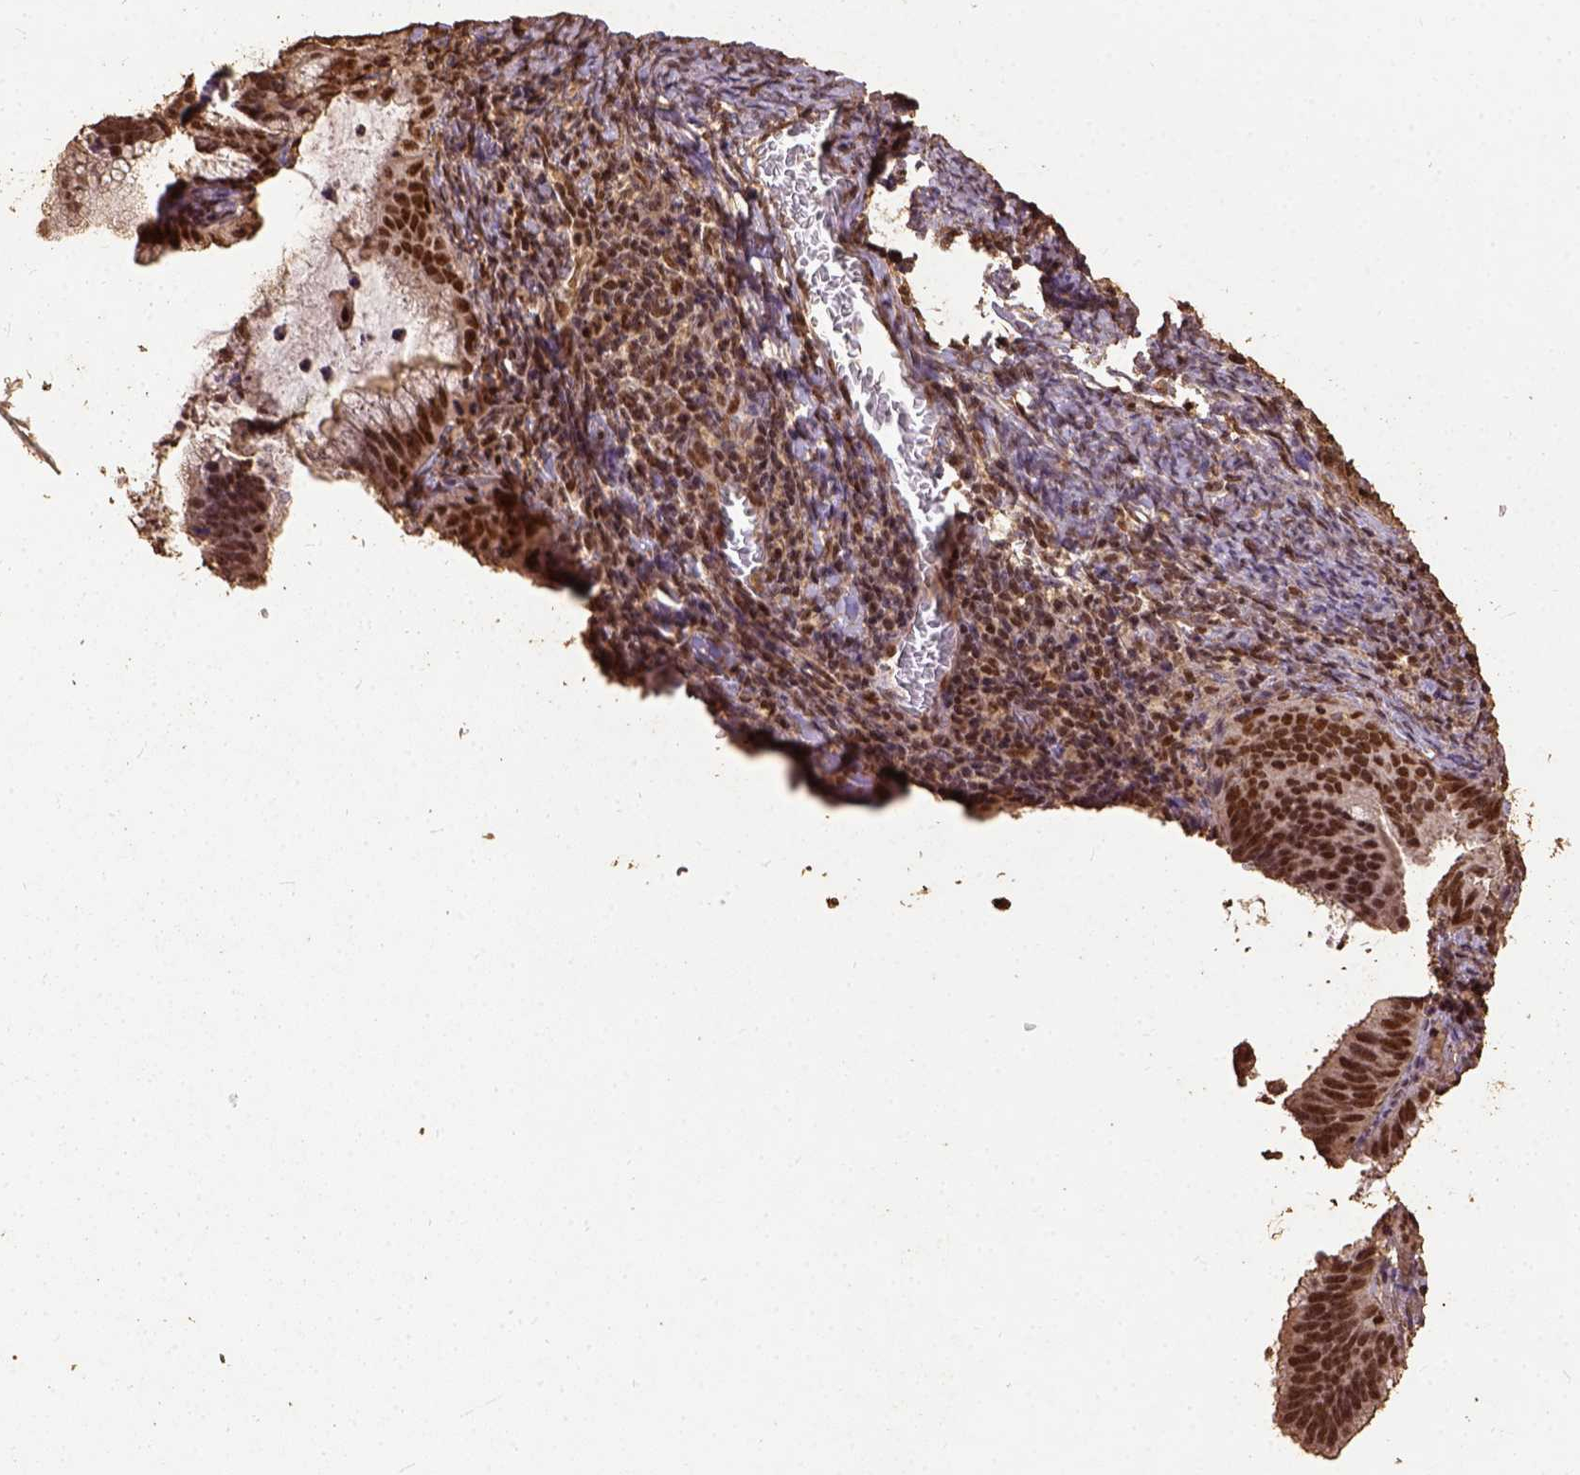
{"staining": {"intensity": "strong", "quantity": ">75%", "location": "nuclear"}, "tissue": "cervical cancer", "cell_type": "Tumor cells", "image_type": "cancer", "snomed": [{"axis": "morphology", "description": "Adenocarcinoma, NOS"}, {"axis": "topography", "description": "Cervix"}], "caption": "Immunohistochemical staining of cervical cancer (adenocarcinoma) reveals high levels of strong nuclear protein expression in about >75% of tumor cells. The staining is performed using DAB brown chromogen to label protein expression. The nuclei are counter-stained blue using hematoxylin.", "gene": "NACC1", "patient": {"sex": "female", "age": 61}}